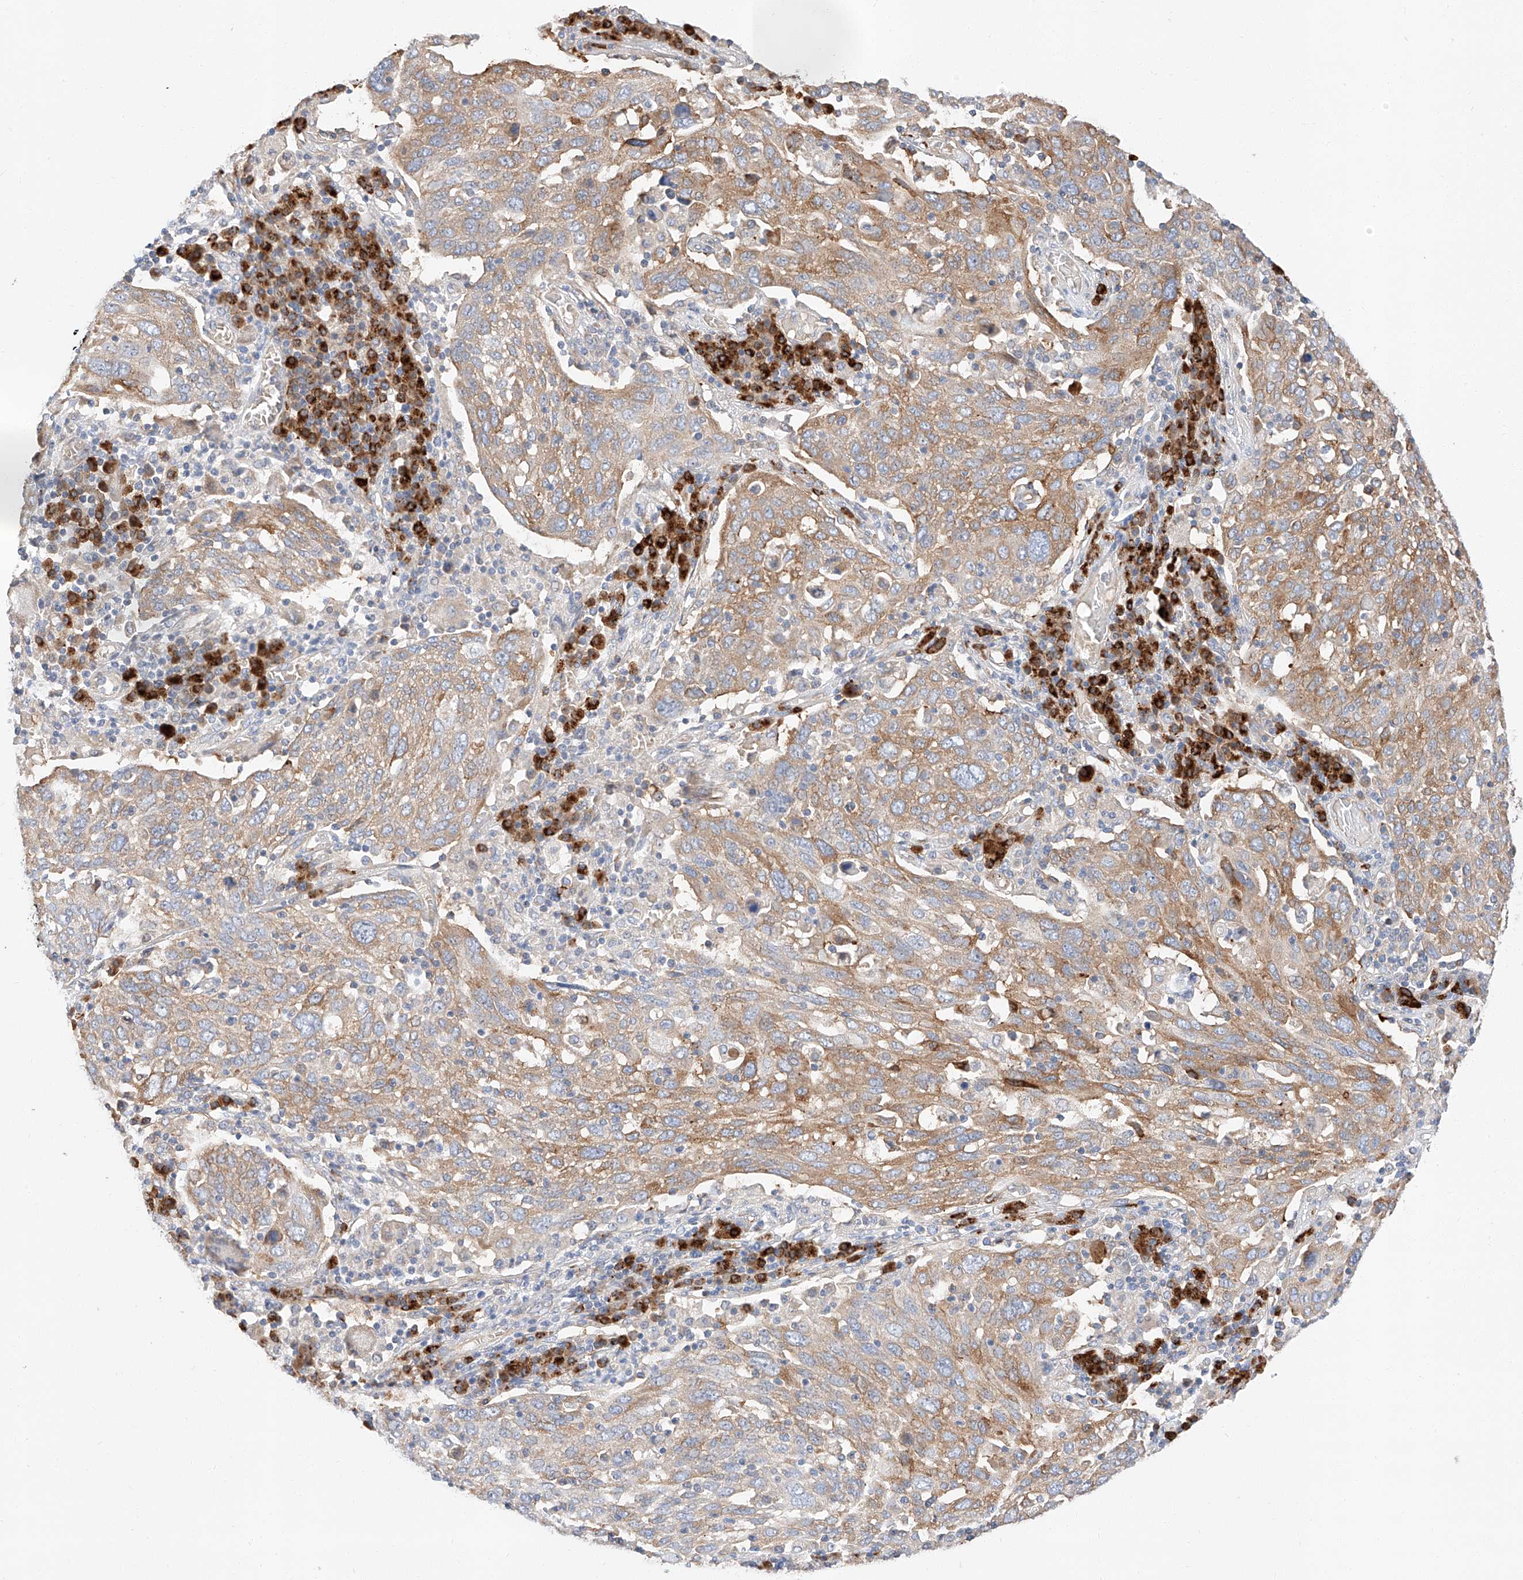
{"staining": {"intensity": "moderate", "quantity": ">75%", "location": "cytoplasmic/membranous"}, "tissue": "lung cancer", "cell_type": "Tumor cells", "image_type": "cancer", "snomed": [{"axis": "morphology", "description": "Squamous cell carcinoma, NOS"}, {"axis": "topography", "description": "Lung"}], "caption": "The image reveals staining of lung cancer (squamous cell carcinoma), revealing moderate cytoplasmic/membranous protein positivity (brown color) within tumor cells.", "gene": "GLMN", "patient": {"sex": "male", "age": 65}}